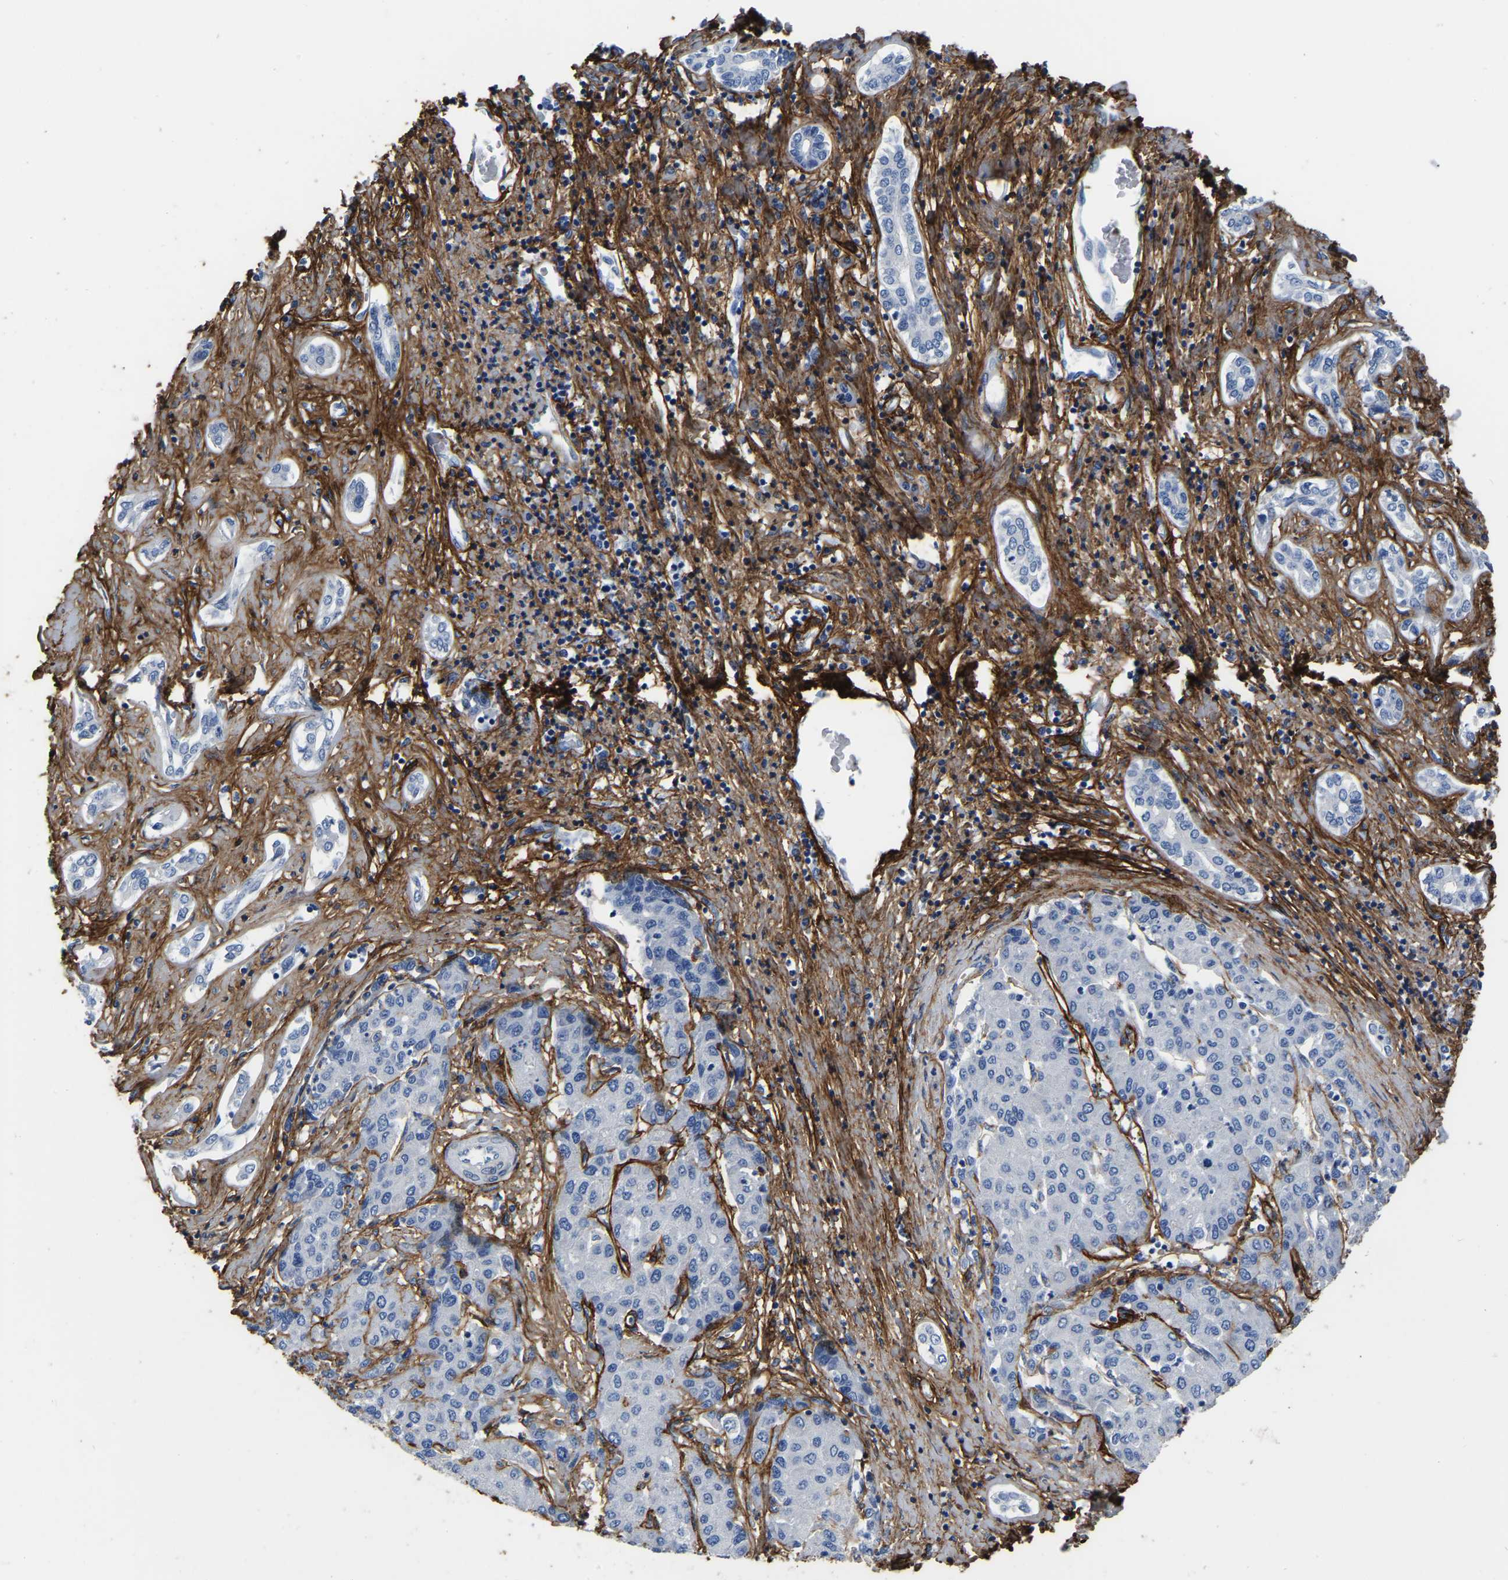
{"staining": {"intensity": "negative", "quantity": "none", "location": "none"}, "tissue": "liver cancer", "cell_type": "Tumor cells", "image_type": "cancer", "snomed": [{"axis": "morphology", "description": "Carcinoma, Hepatocellular, NOS"}, {"axis": "topography", "description": "Liver"}], "caption": "Photomicrograph shows no protein positivity in tumor cells of hepatocellular carcinoma (liver) tissue.", "gene": "COL6A1", "patient": {"sex": "male", "age": 65}}